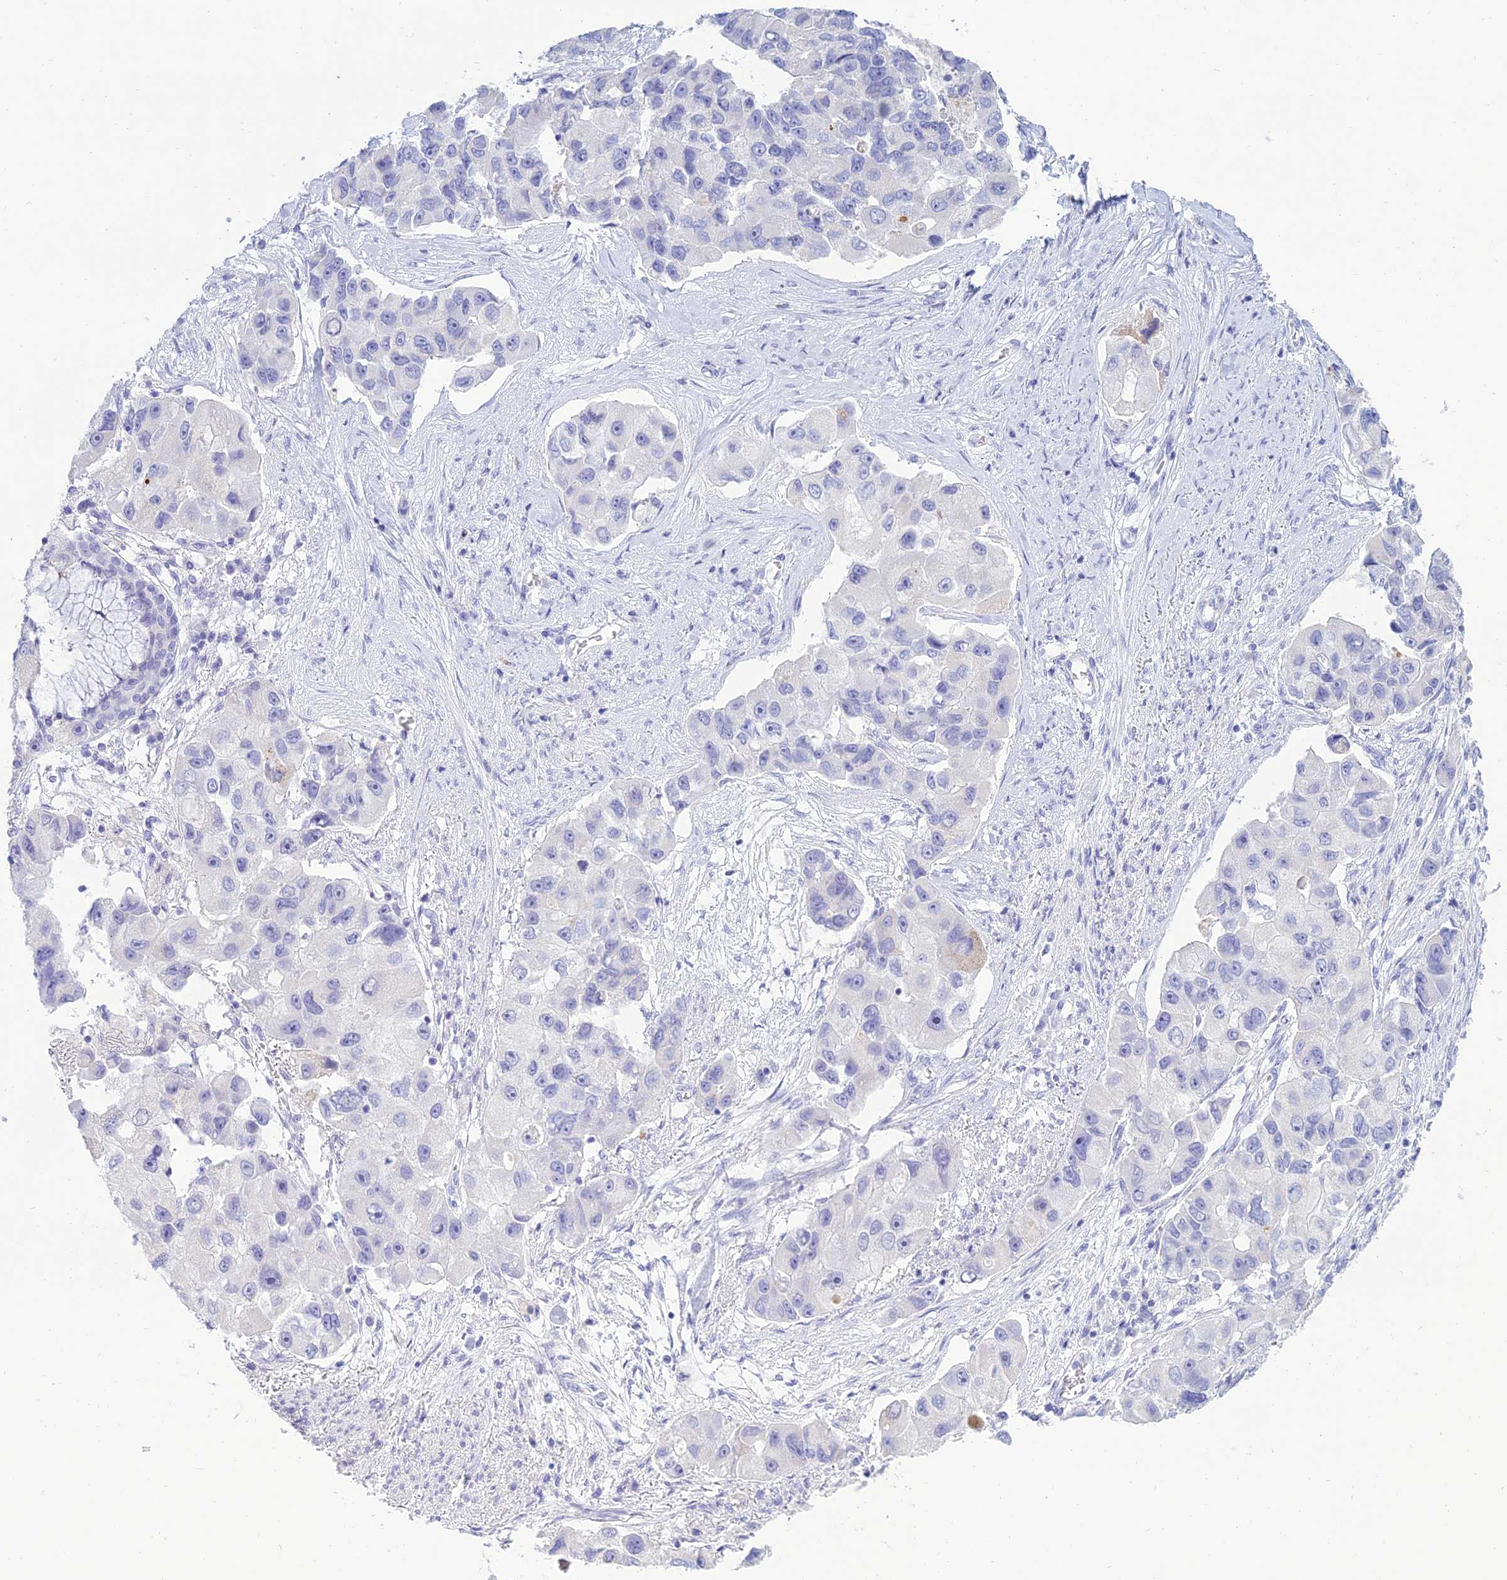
{"staining": {"intensity": "negative", "quantity": "none", "location": "none"}, "tissue": "lung cancer", "cell_type": "Tumor cells", "image_type": "cancer", "snomed": [{"axis": "morphology", "description": "Adenocarcinoma, NOS"}, {"axis": "topography", "description": "Lung"}], "caption": "This is an immunohistochemistry (IHC) image of adenocarcinoma (lung). There is no staining in tumor cells.", "gene": "MAL2", "patient": {"sex": "female", "age": 54}}